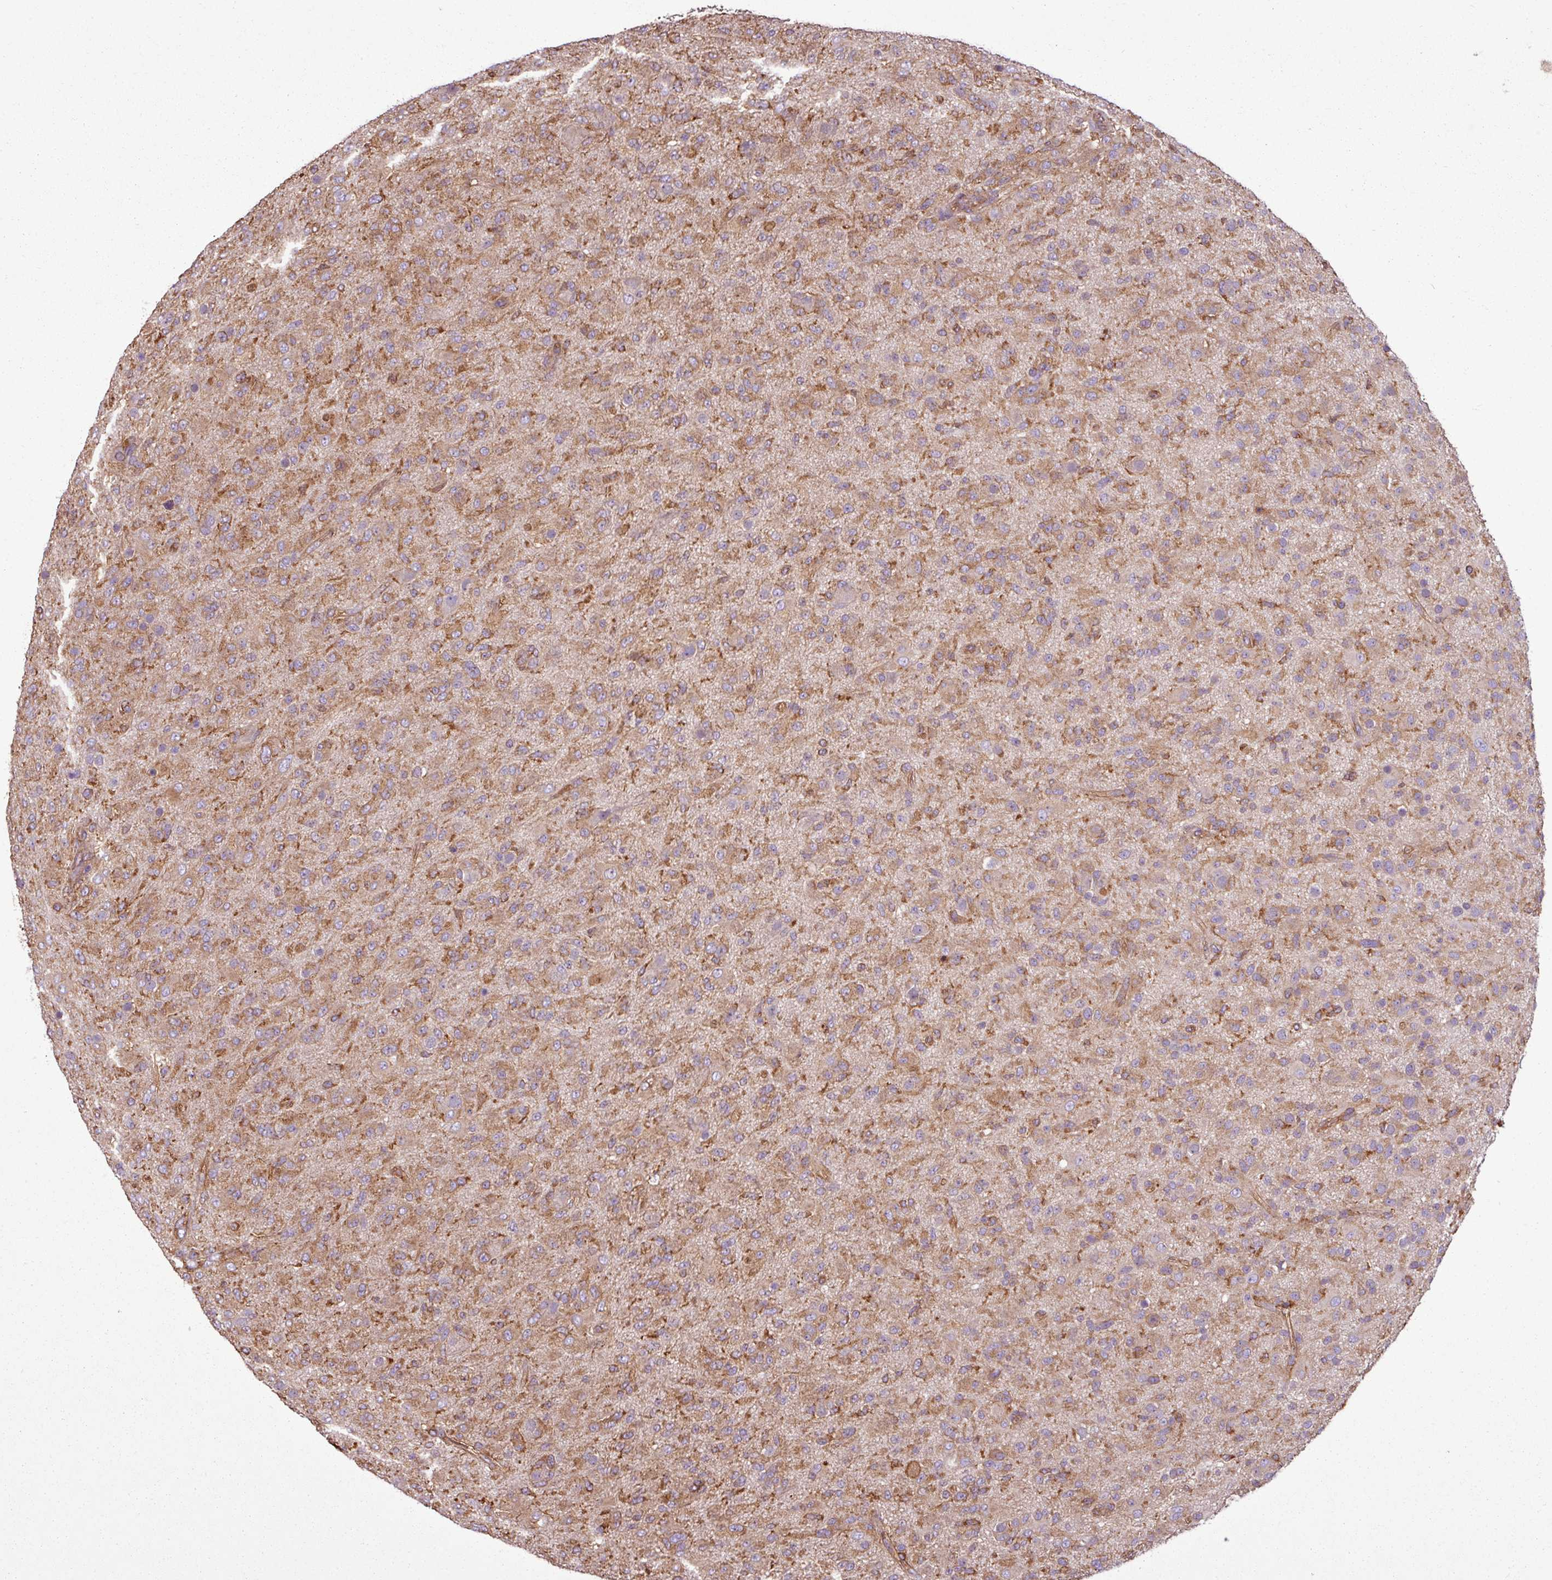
{"staining": {"intensity": "moderate", "quantity": ">75%", "location": "cytoplasmic/membranous"}, "tissue": "glioma", "cell_type": "Tumor cells", "image_type": "cancer", "snomed": [{"axis": "morphology", "description": "Glioma, malignant, Low grade"}, {"axis": "topography", "description": "Brain"}], "caption": "Protein expression by immunohistochemistry demonstrates moderate cytoplasmic/membranous staining in approximately >75% of tumor cells in glioma.", "gene": "PACSIN2", "patient": {"sex": "male", "age": 65}}